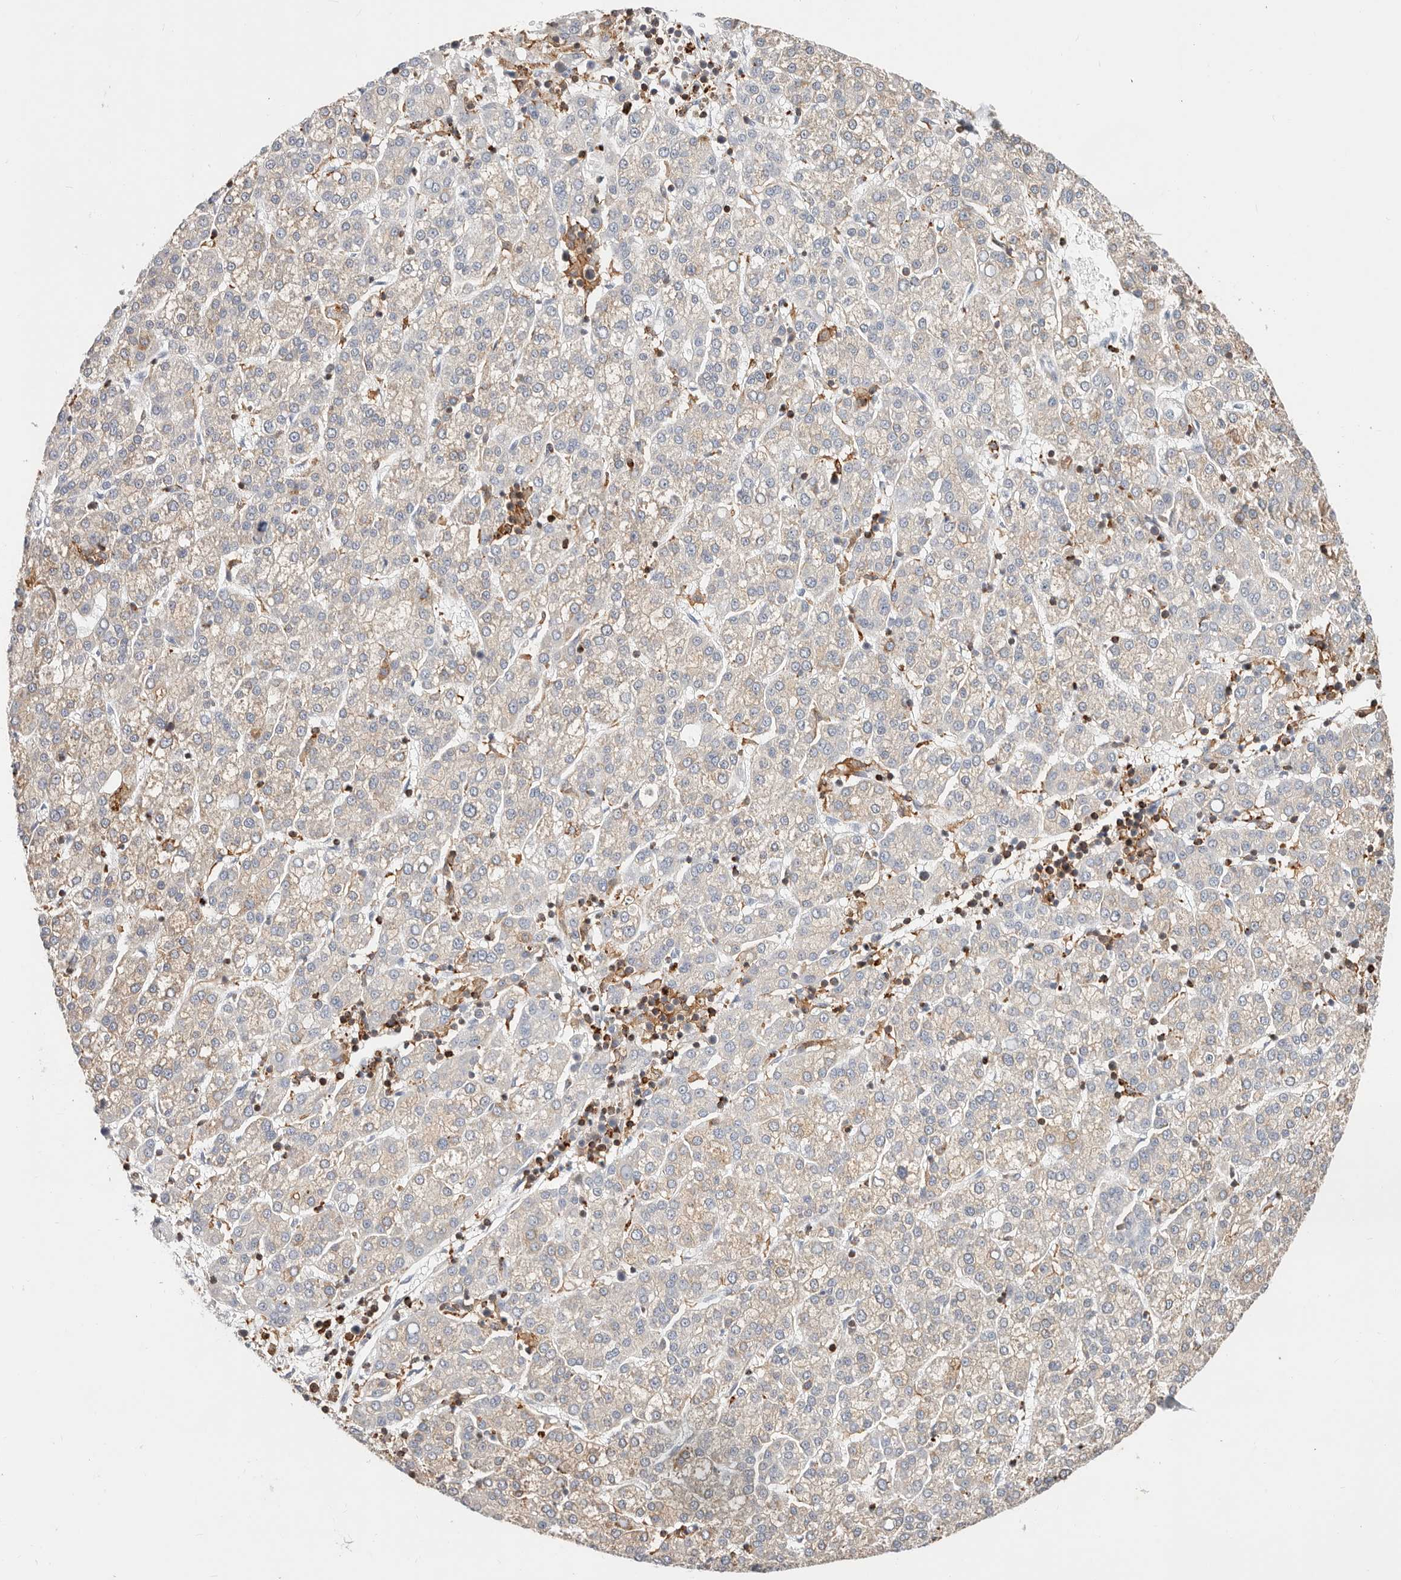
{"staining": {"intensity": "weak", "quantity": "<25%", "location": "cytoplasmic/membranous"}, "tissue": "liver cancer", "cell_type": "Tumor cells", "image_type": "cancer", "snomed": [{"axis": "morphology", "description": "Carcinoma, Hepatocellular, NOS"}, {"axis": "topography", "description": "Liver"}], "caption": "A micrograph of human liver cancer (hepatocellular carcinoma) is negative for staining in tumor cells.", "gene": "TMEM63B", "patient": {"sex": "female", "age": 58}}